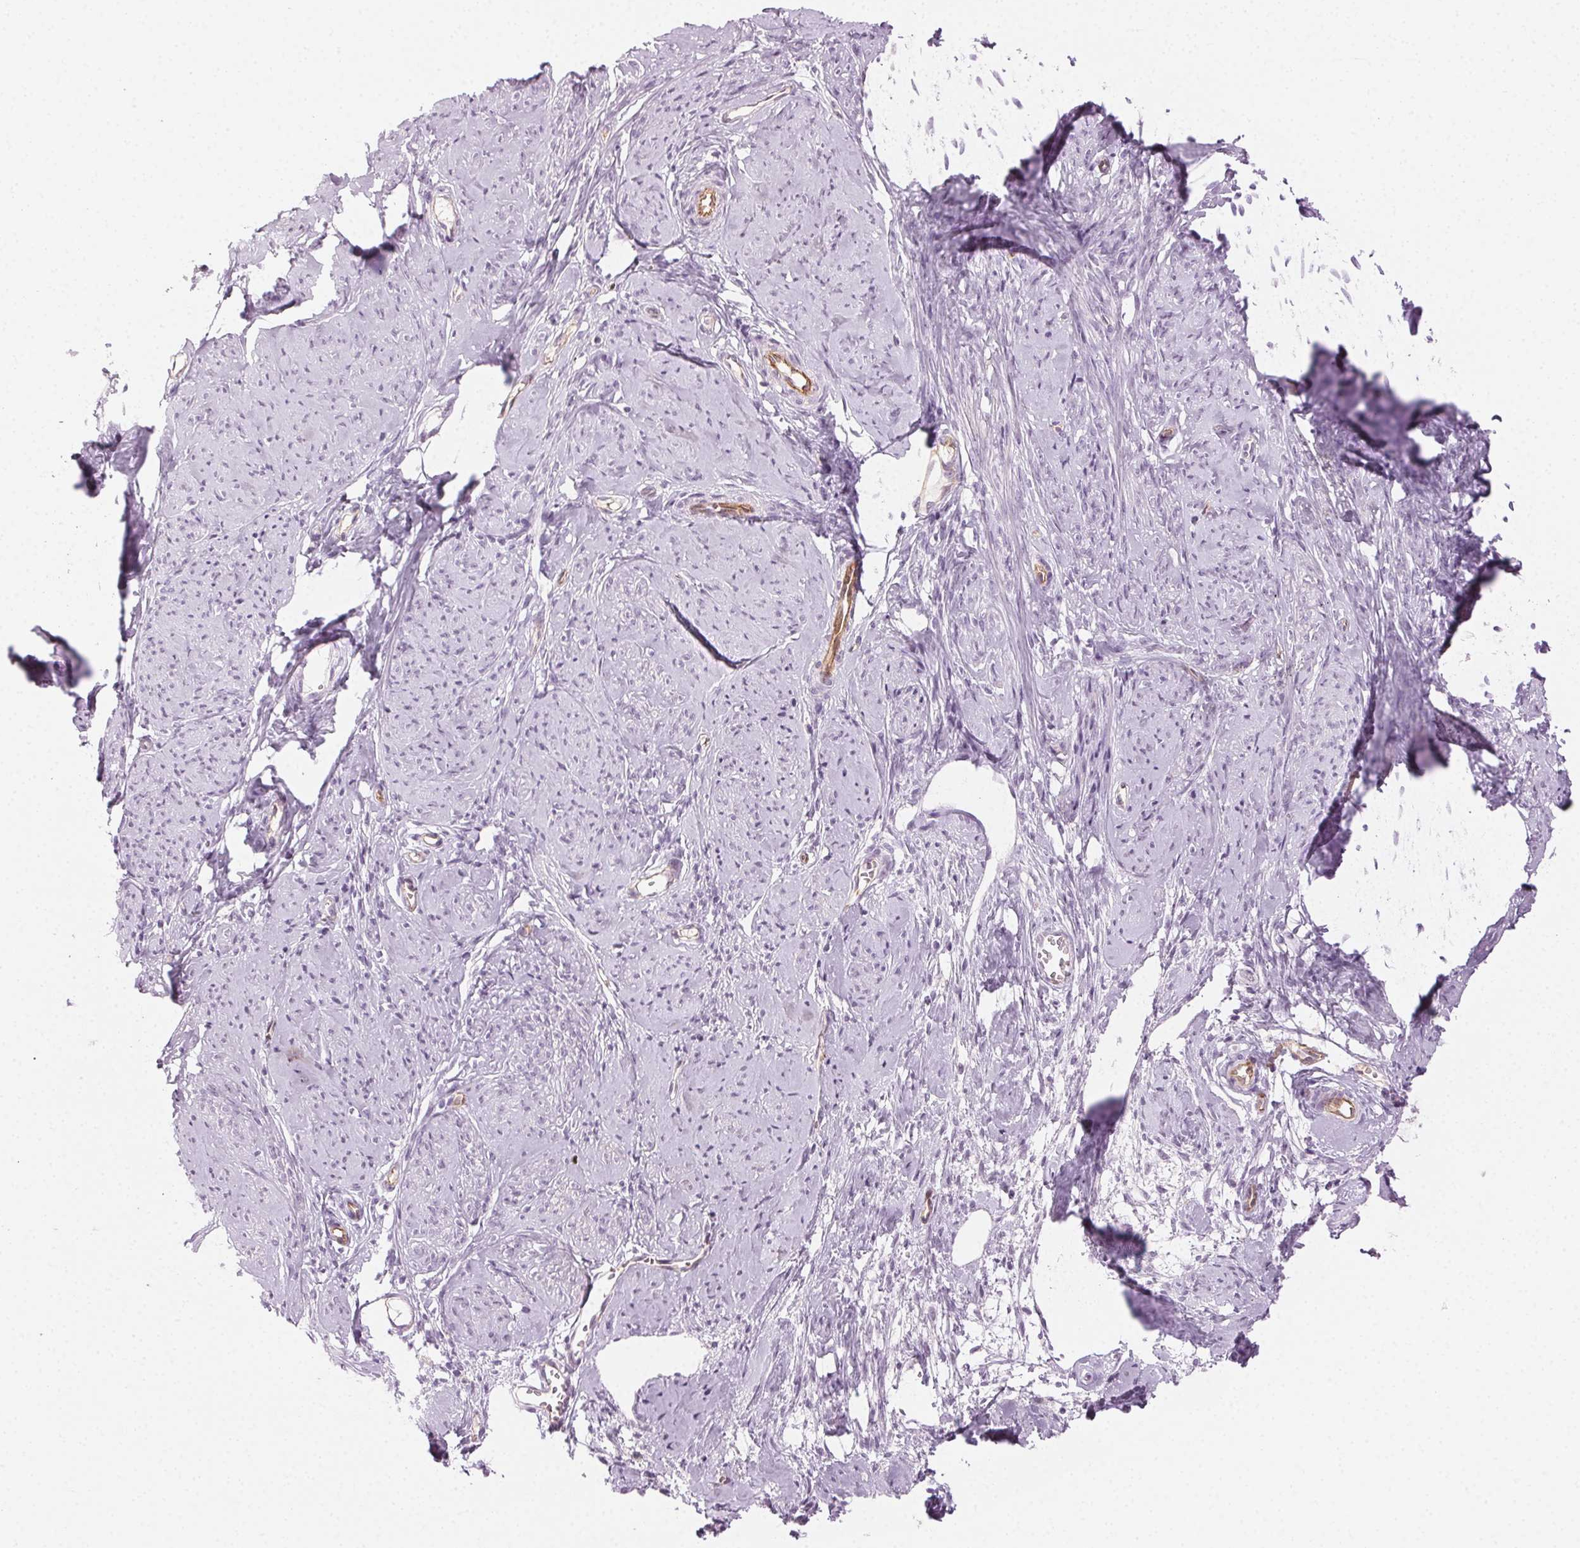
{"staining": {"intensity": "negative", "quantity": "none", "location": "none"}, "tissue": "smooth muscle", "cell_type": "Smooth muscle cells", "image_type": "normal", "snomed": [{"axis": "morphology", "description": "Normal tissue, NOS"}, {"axis": "topography", "description": "Smooth muscle"}], "caption": "DAB immunohistochemical staining of normal smooth muscle displays no significant expression in smooth muscle cells.", "gene": "AIF1L", "patient": {"sex": "female", "age": 48}}